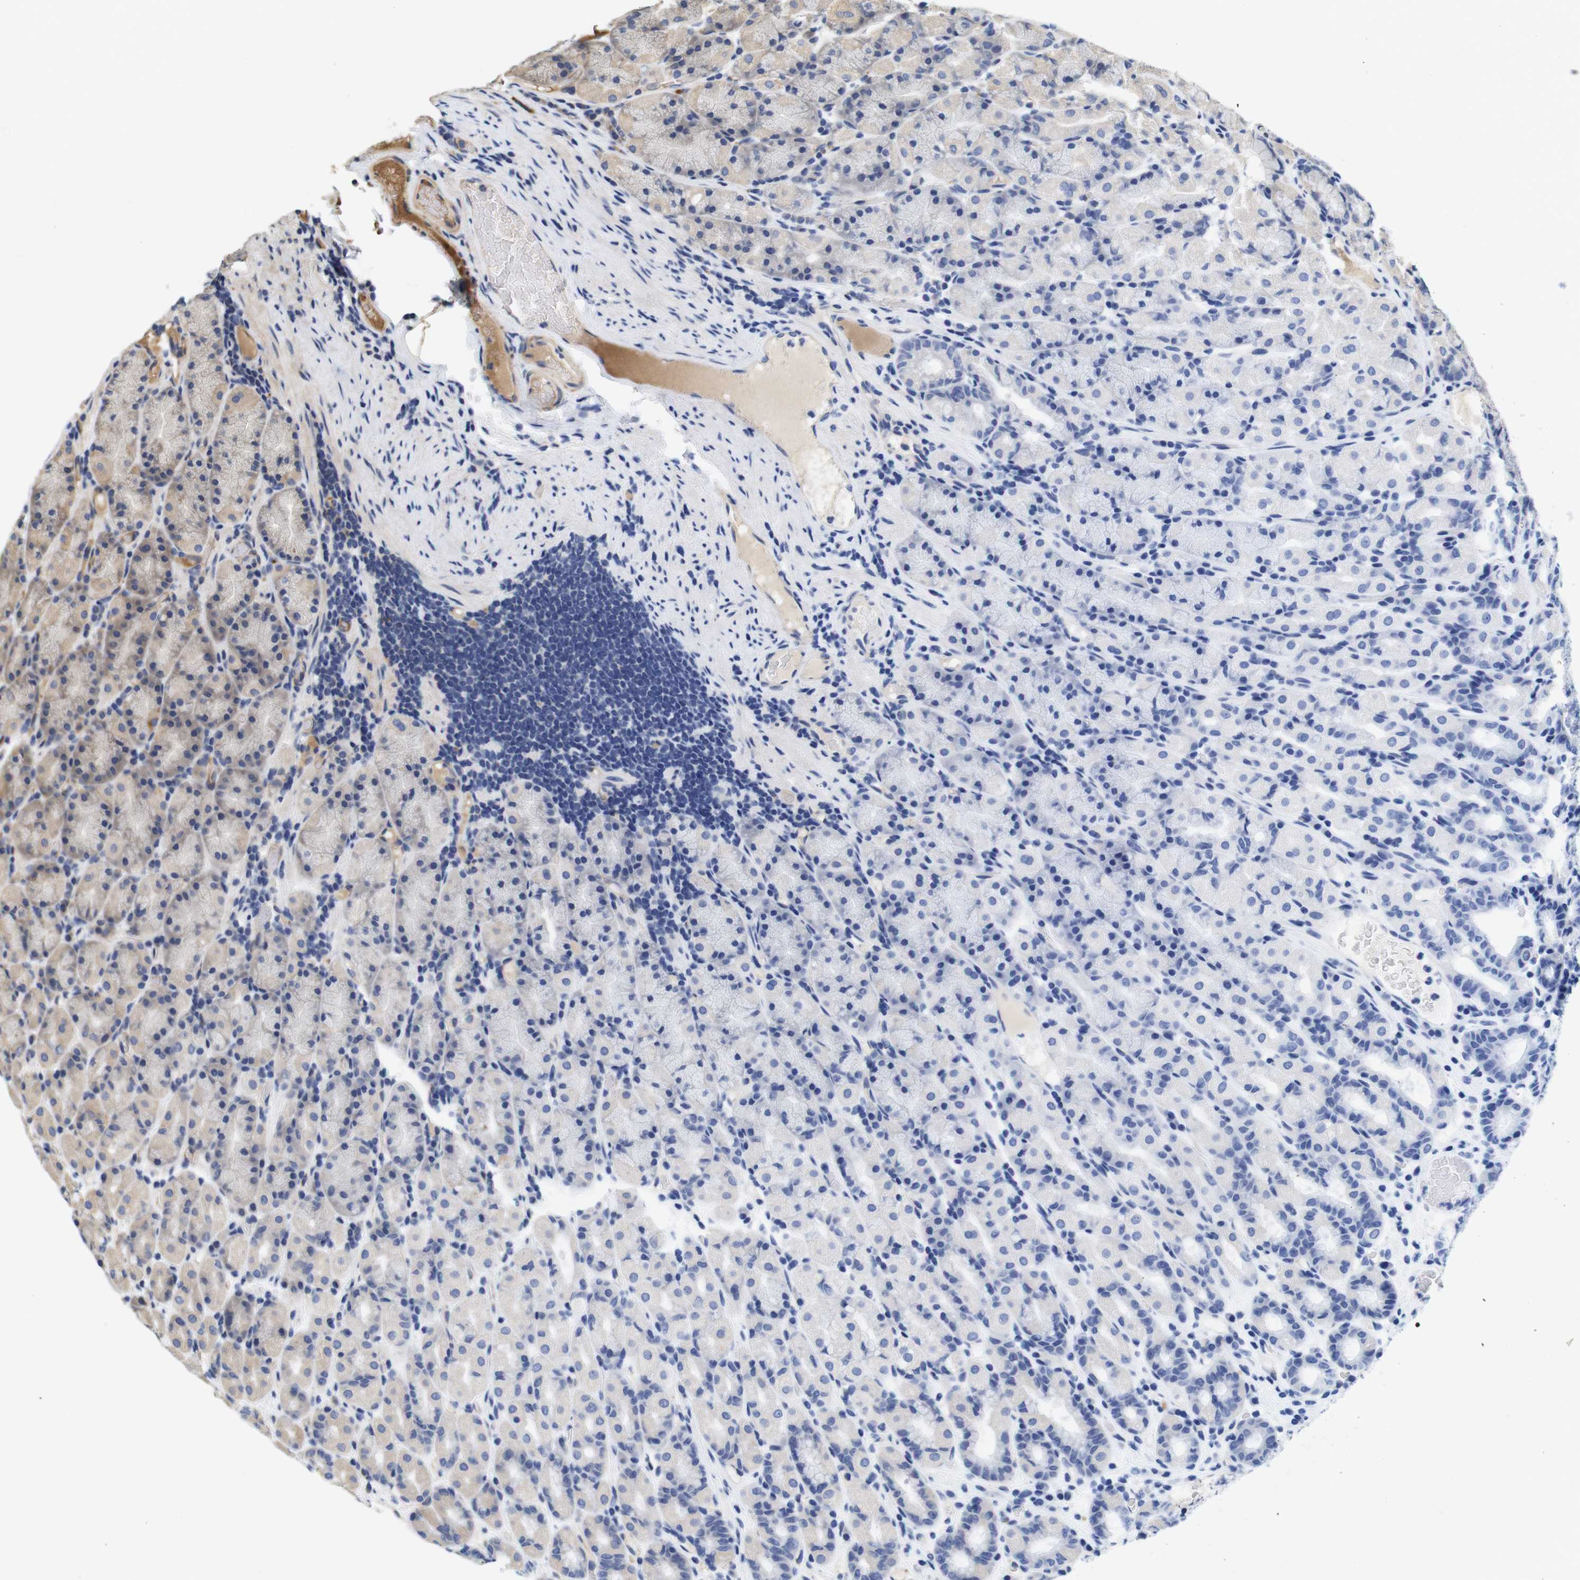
{"staining": {"intensity": "moderate", "quantity": "<25%", "location": "cytoplasmic/membranous"}, "tissue": "stomach", "cell_type": "Glandular cells", "image_type": "normal", "snomed": [{"axis": "morphology", "description": "Normal tissue, NOS"}, {"axis": "topography", "description": "Stomach, upper"}], "caption": "Moderate cytoplasmic/membranous positivity for a protein is appreciated in about <25% of glandular cells of normal stomach using immunohistochemistry.", "gene": "SPRY3", "patient": {"sex": "male", "age": 68}}